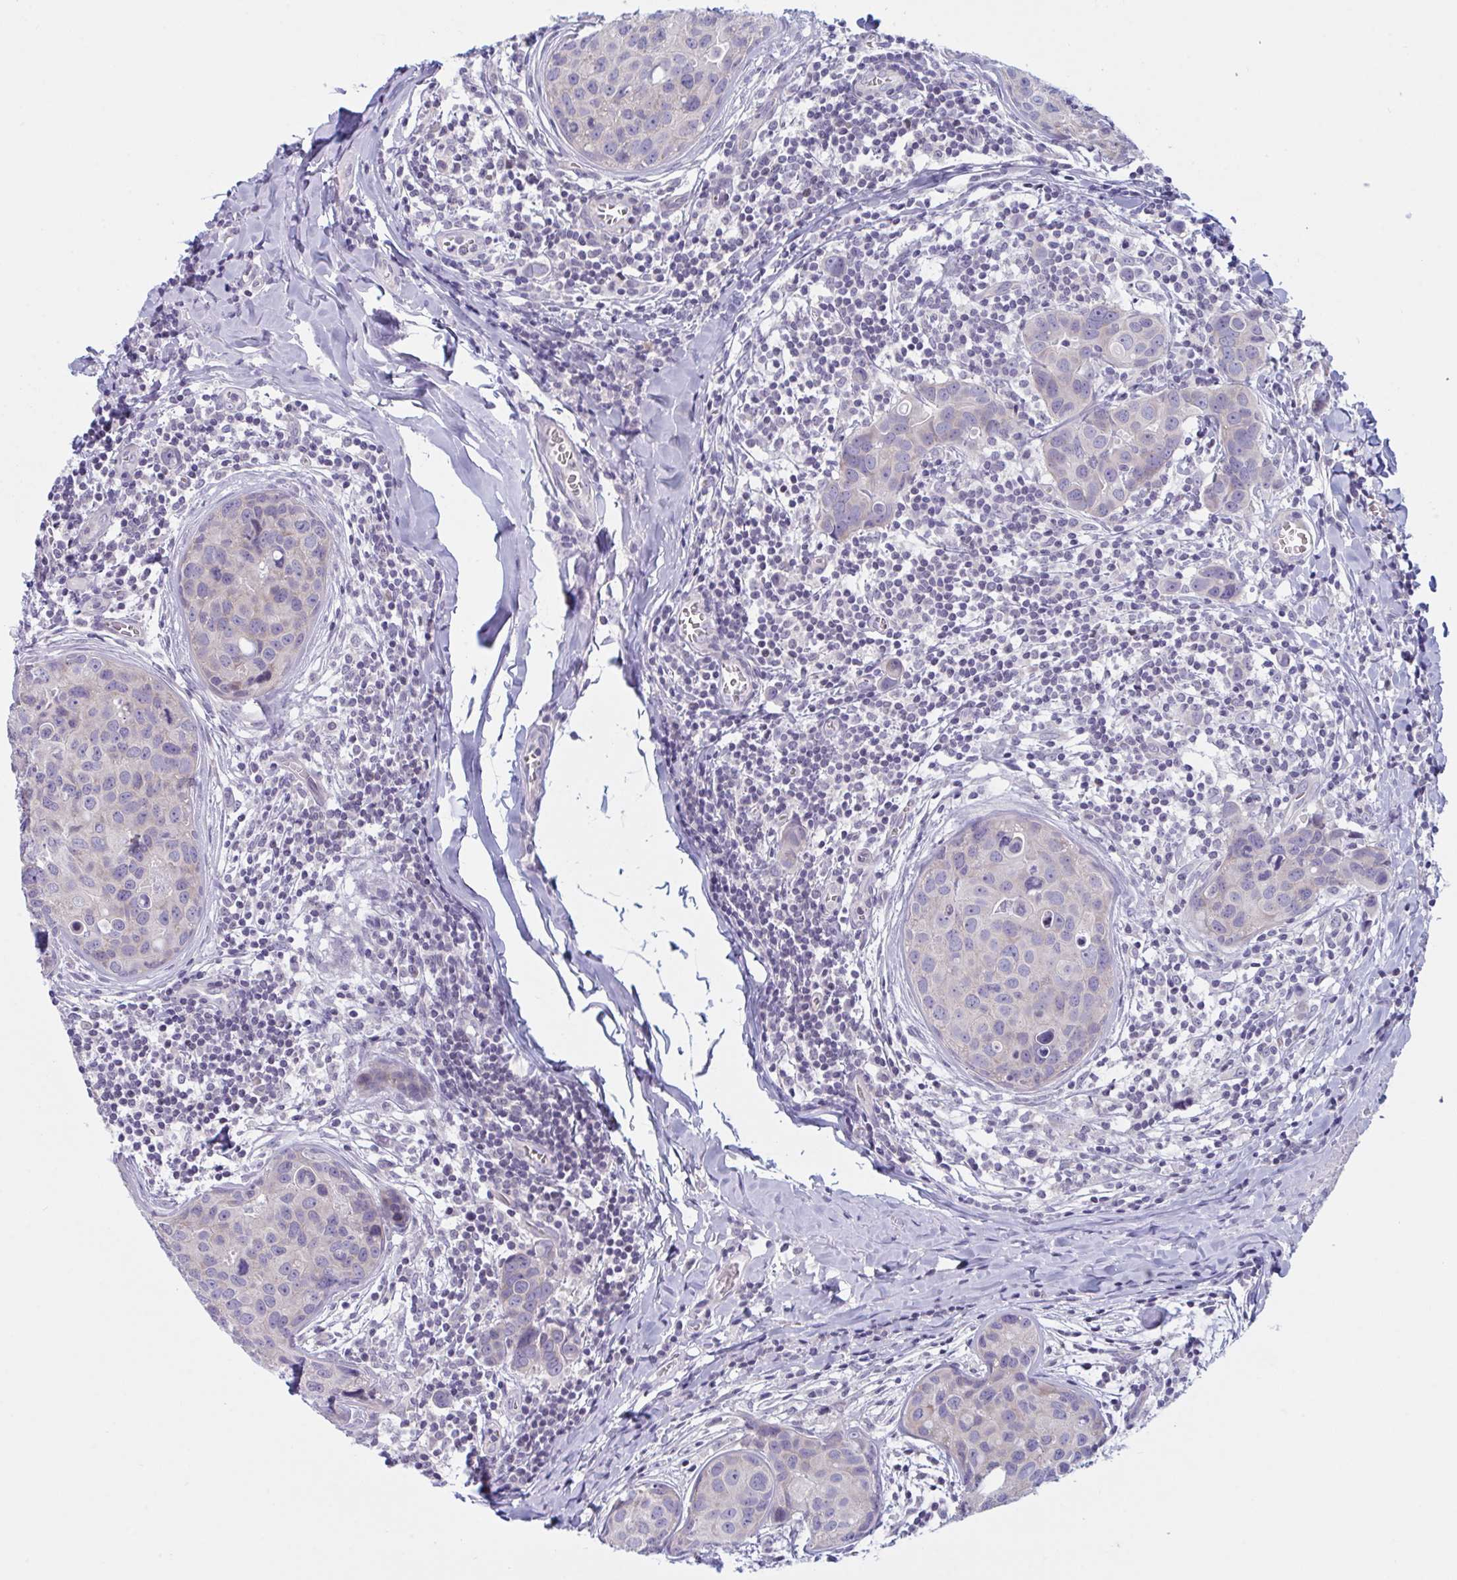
{"staining": {"intensity": "negative", "quantity": "none", "location": "none"}, "tissue": "breast cancer", "cell_type": "Tumor cells", "image_type": "cancer", "snomed": [{"axis": "morphology", "description": "Duct carcinoma"}, {"axis": "topography", "description": "Breast"}], "caption": "IHC of human breast cancer (invasive ductal carcinoma) displays no staining in tumor cells.", "gene": "NAA30", "patient": {"sex": "female", "age": 24}}